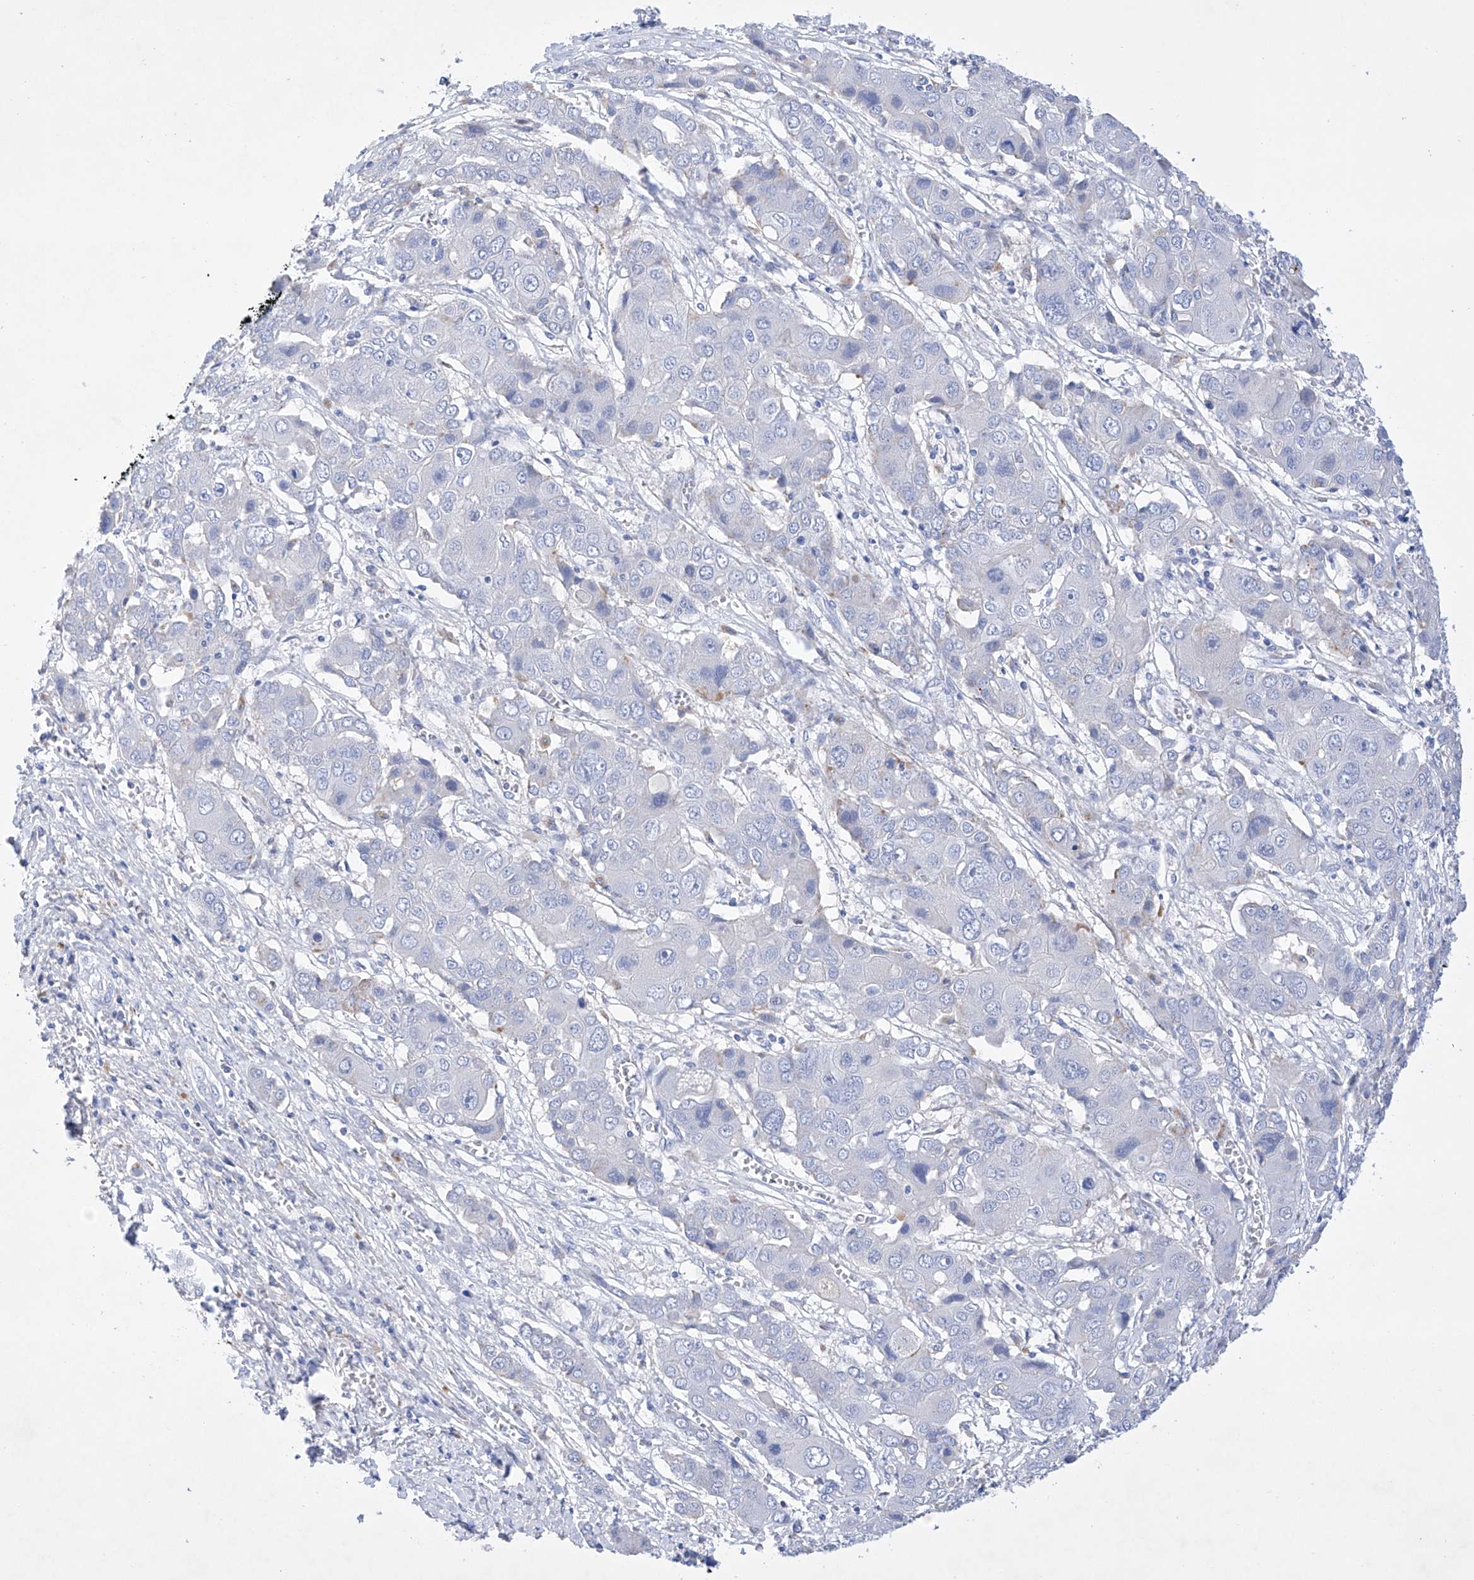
{"staining": {"intensity": "negative", "quantity": "none", "location": "none"}, "tissue": "liver cancer", "cell_type": "Tumor cells", "image_type": "cancer", "snomed": [{"axis": "morphology", "description": "Cholangiocarcinoma"}, {"axis": "topography", "description": "Liver"}], "caption": "This is a histopathology image of IHC staining of liver cancer (cholangiocarcinoma), which shows no staining in tumor cells.", "gene": "LURAP1", "patient": {"sex": "male", "age": 67}}